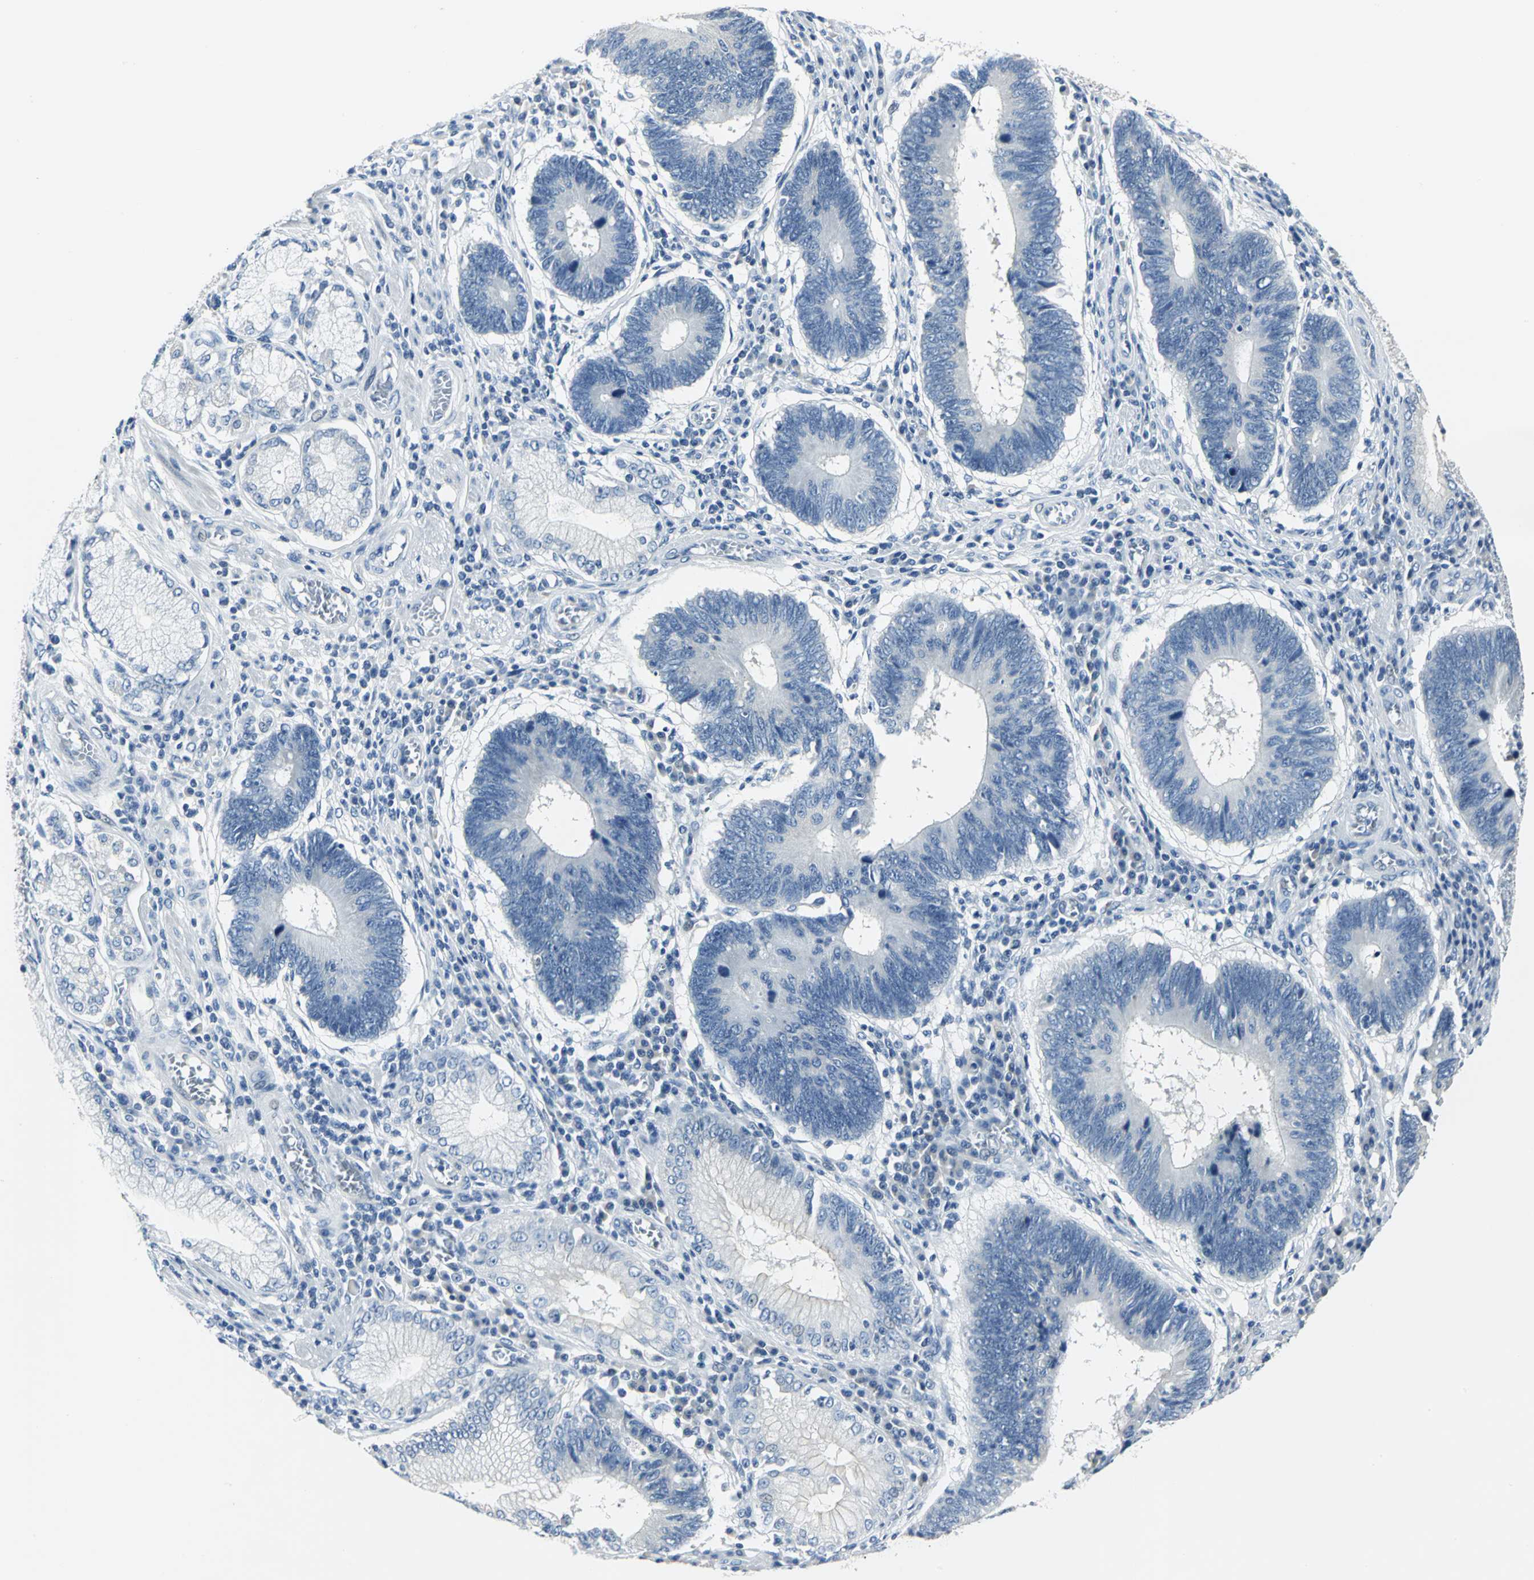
{"staining": {"intensity": "negative", "quantity": "none", "location": "none"}, "tissue": "stomach cancer", "cell_type": "Tumor cells", "image_type": "cancer", "snomed": [{"axis": "morphology", "description": "Adenocarcinoma, NOS"}, {"axis": "topography", "description": "Stomach"}], "caption": "Immunohistochemical staining of human stomach cancer reveals no significant expression in tumor cells.", "gene": "RIPOR1", "patient": {"sex": "male", "age": 59}}